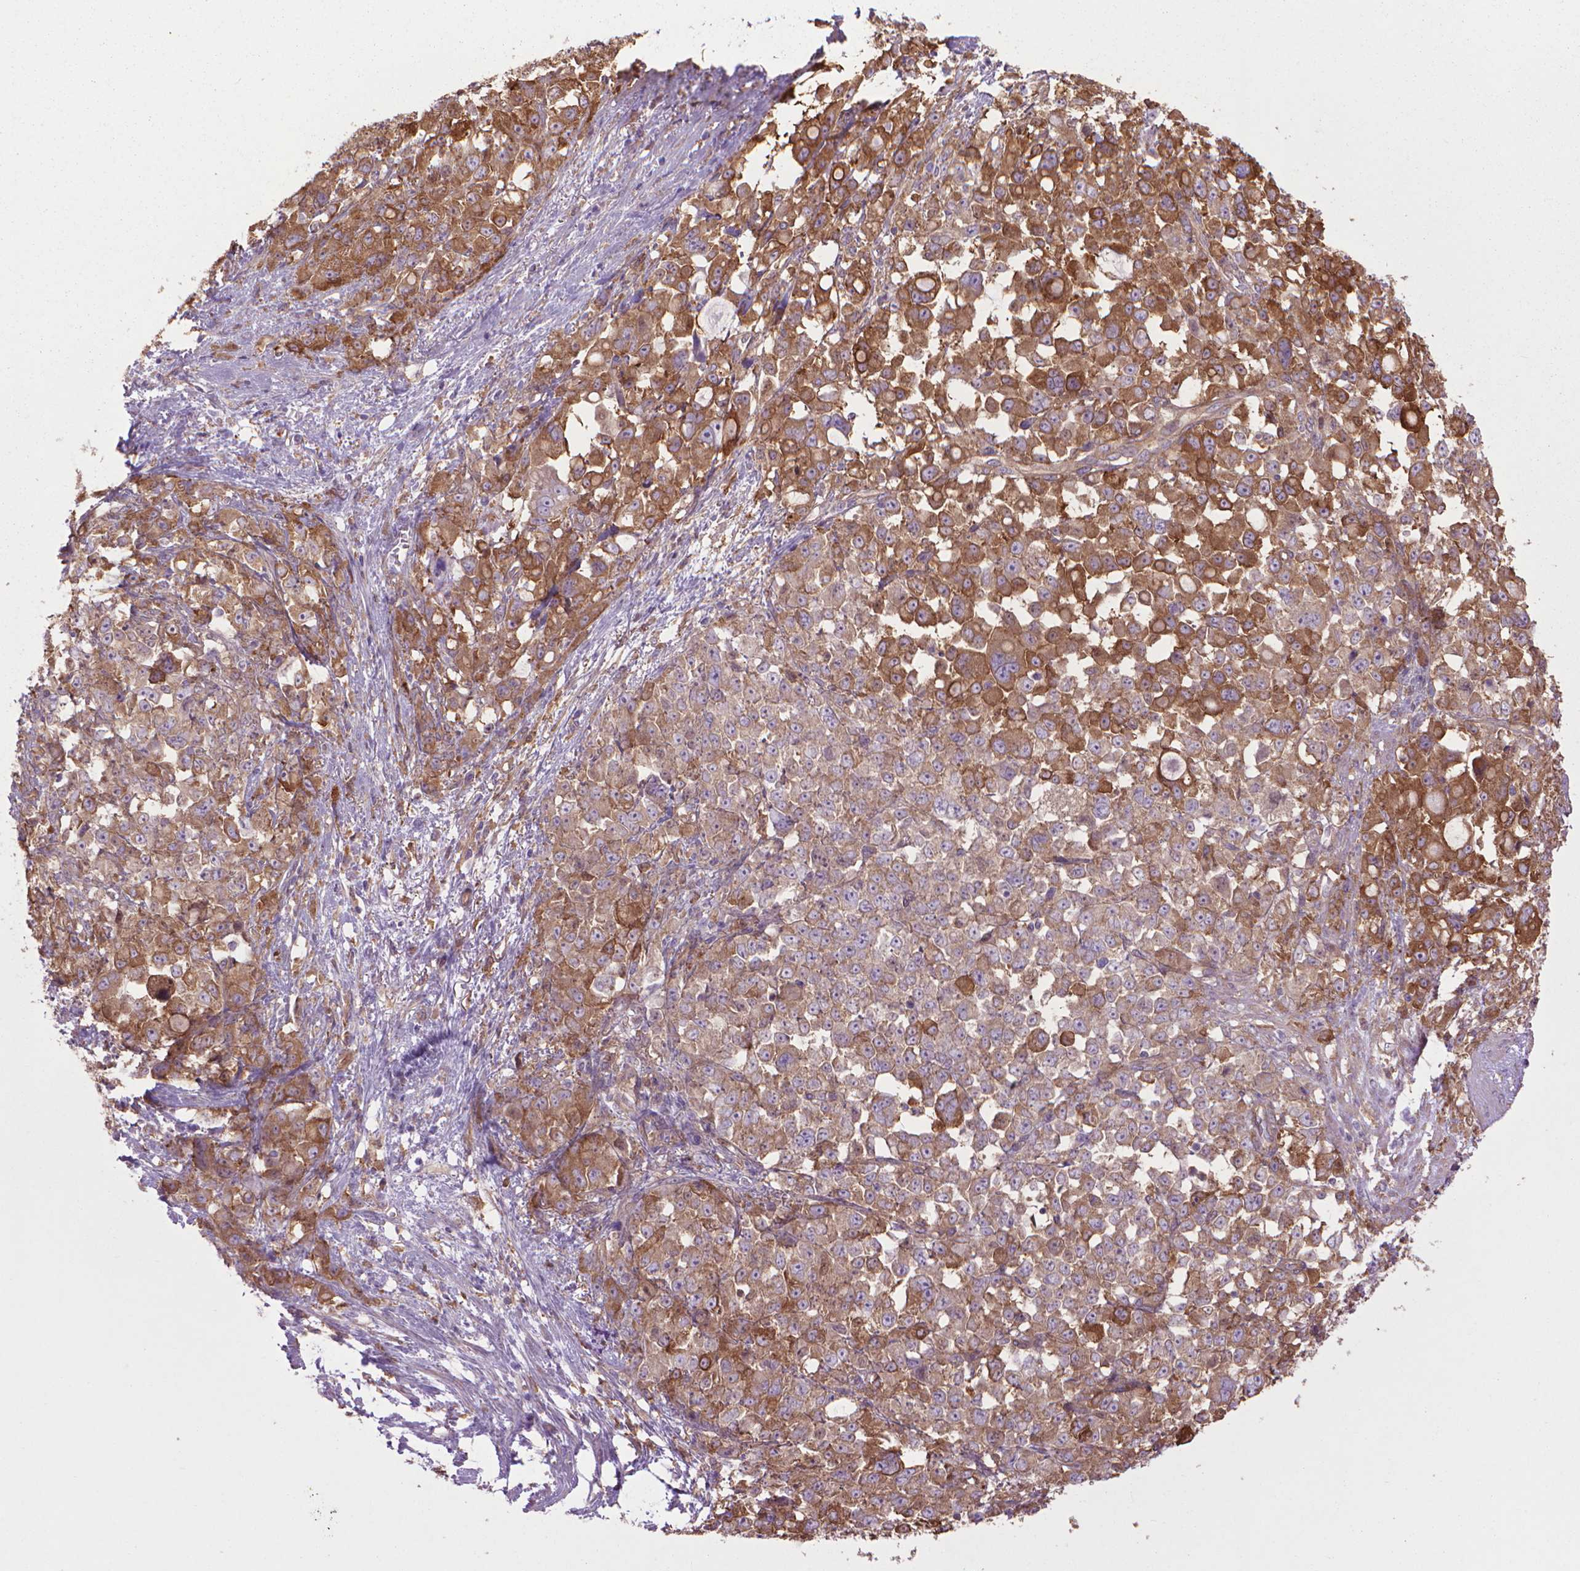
{"staining": {"intensity": "moderate", "quantity": ">75%", "location": "cytoplasmic/membranous"}, "tissue": "stomach cancer", "cell_type": "Tumor cells", "image_type": "cancer", "snomed": [{"axis": "morphology", "description": "Adenocarcinoma, NOS"}, {"axis": "topography", "description": "Stomach"}], "caption": "Brown immunohistochemical staining in stomach cancer (adenocarcinoma) demonstrates moderate cytoplasmic/membranous expression in about >75% of tumor cells. The protein of interest is shown in brown color, while the nuclei are stained blue.", "gene": "CORO1B", "patient": {"sex": "female", "age": 76}}